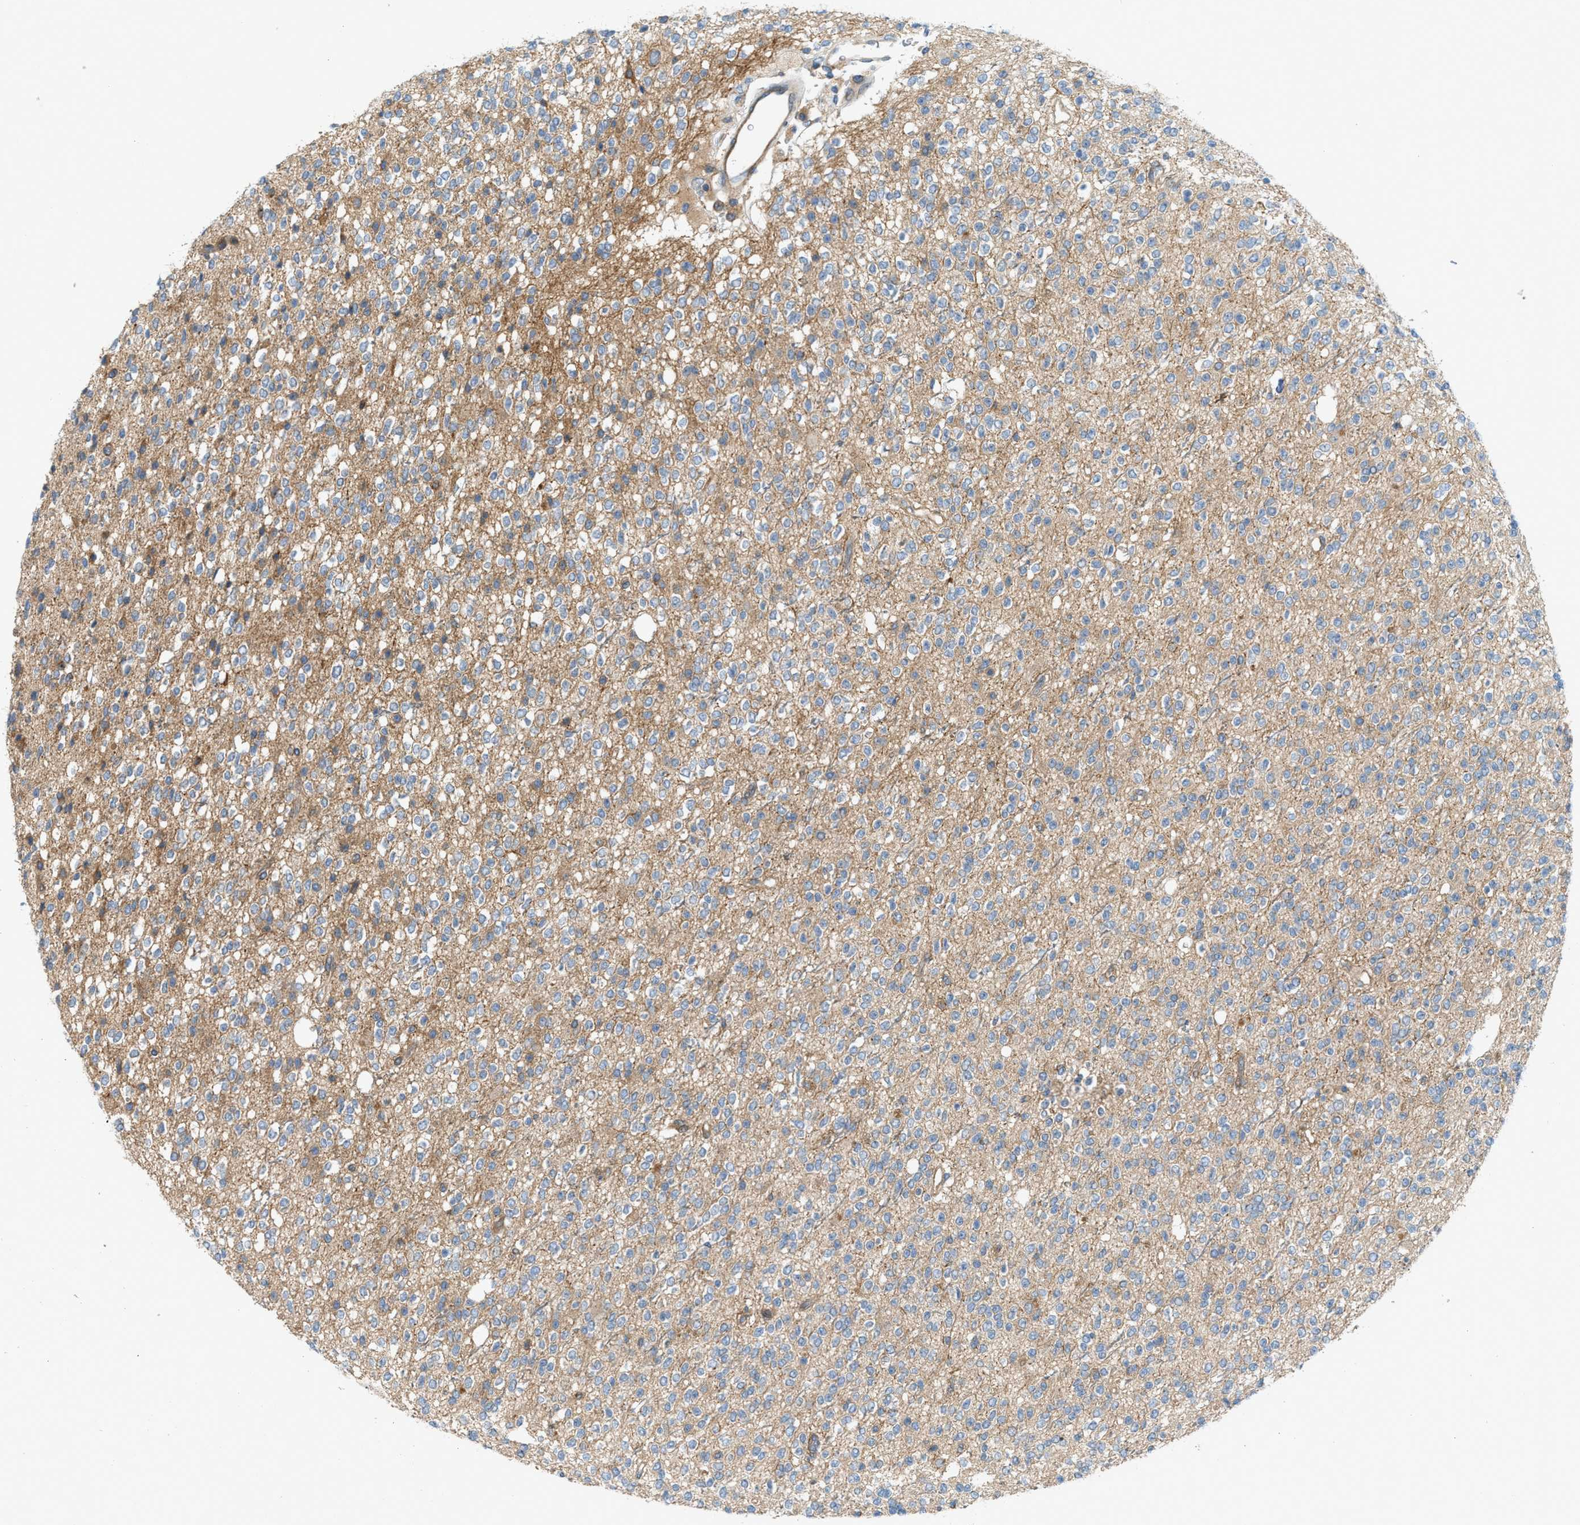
{"staining": {"intensity": "negative", "quantity": "none", "location": "none"}, "tissue": "glioma", "cell_type": "Tumor cells", "image_type": "cancer", "snomed": [{"axis": "morphology", "description": "Glioma, malignant, High grade"}, {"axis": "topography", "description": "Brain"}], "caption": "DAB immunohistochemical staining of glioma exhibits no significant positivity in tumor cells. (Stains: DAB IHC with hematoxylin counter stain, Microscopy: brightfield microscopy at high magnification).", "gene": "CYB5D1", "patient": {"sex": "male", "age": 34}}